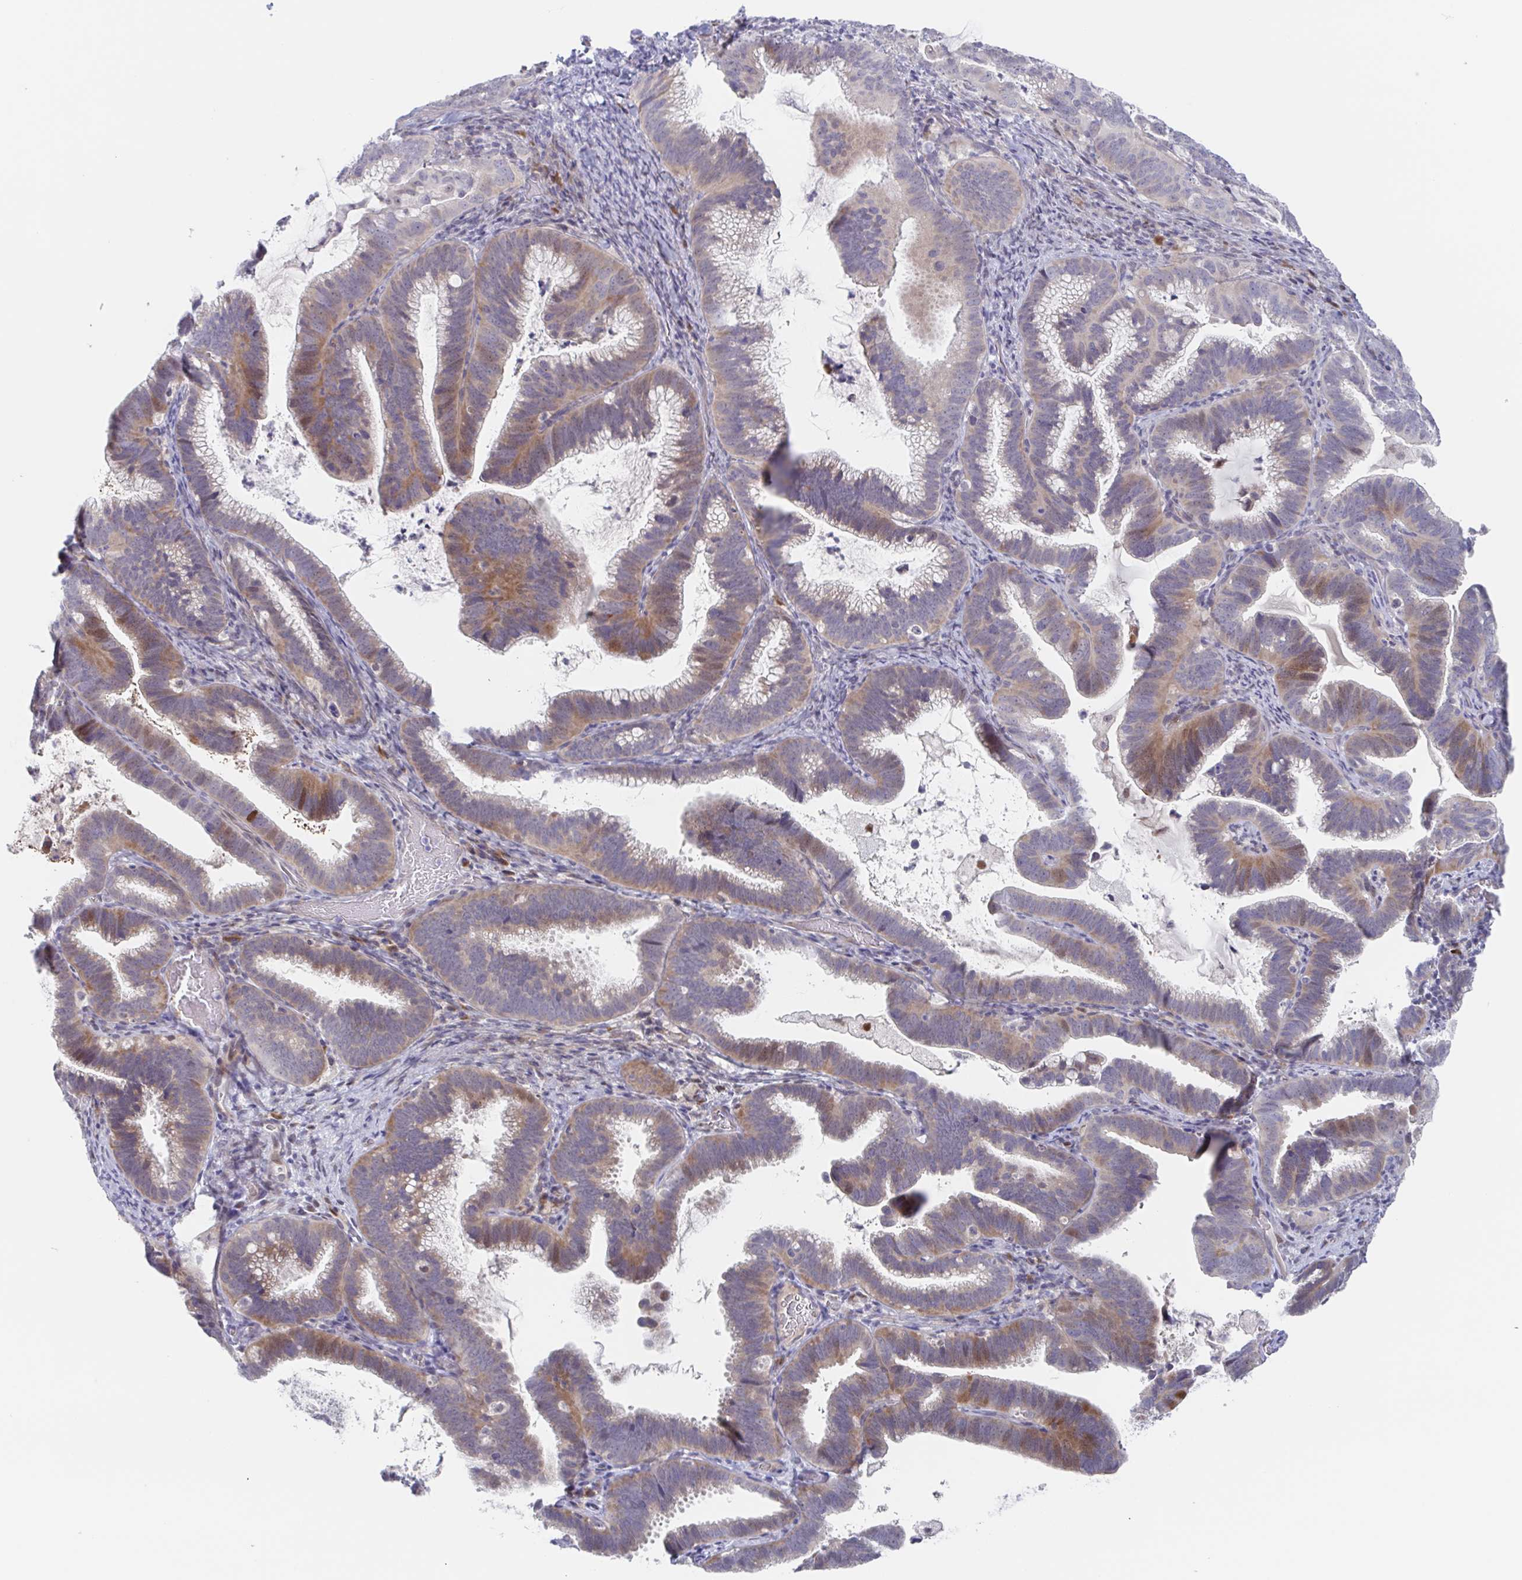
{"staining": {"intensity": "weak", "quantity": ">75%", "location": "cytoplasmic/membranous"}, "tissue": "cervical cancer", "cell_type": "Tumor cells", "image_type": "cancer", "snomed": [{"axis": "morphology", "description": "Adenocarcinoma, NOS"}, {"axis": "topography", "description": "Cervix"}], "caption": "Immunohistochemistry (IHC) of cervical cancer displays low levels of weak cytoplasmic/membranous staining in about >75% of tumor cells.", "gene": "POU2F3", "patient": {"sex": "female", "age": 61}}